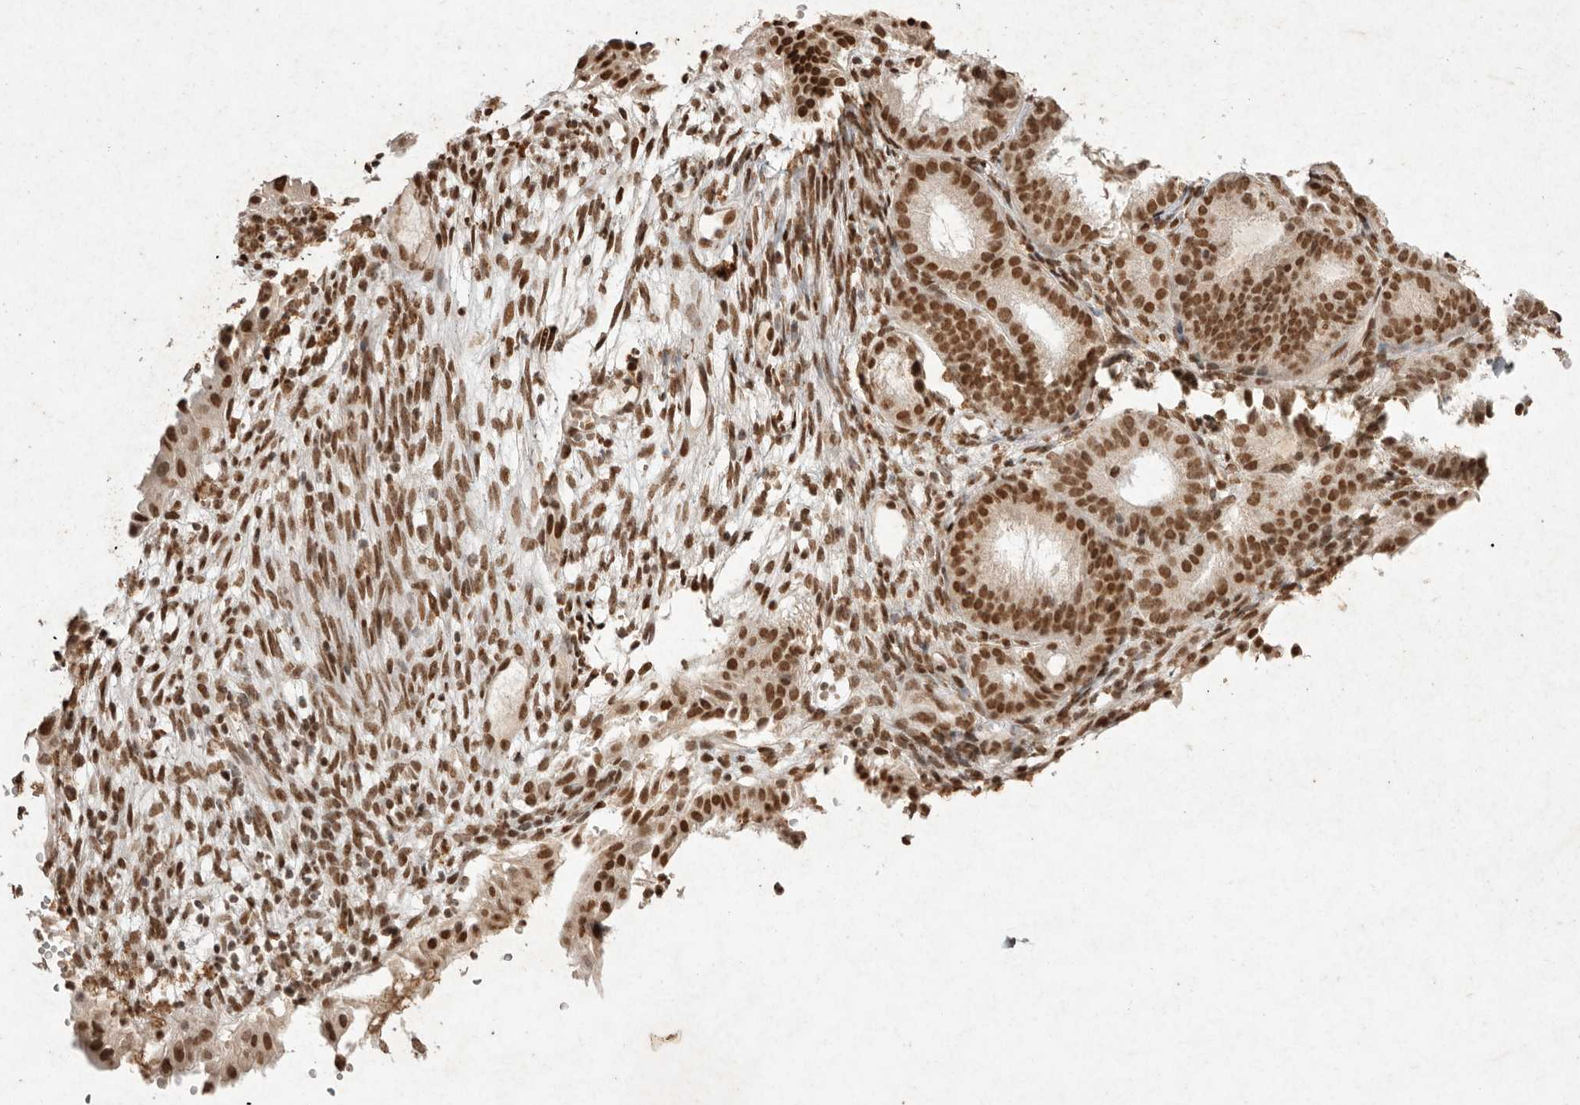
{"staining": {"intensity": "strong", "quantity": ">75%", "location": "nuclear"}, "tissue": "endometrial cancer", "cell_type": "Tumor cells", "image_type": "cancer", "snomed": [{"axis": "morphology", "description": "Adenocarcinoma, NOS"}, {"axis": "topography", "description": "Endometrium"}], "caption": "This image reveals IHC staining of endometrial cancer, with high strong nuclear staining in about >75% of tumor cells.", "gene": "NKX3-2", "patient": {"sex": "female", "age": 51}}